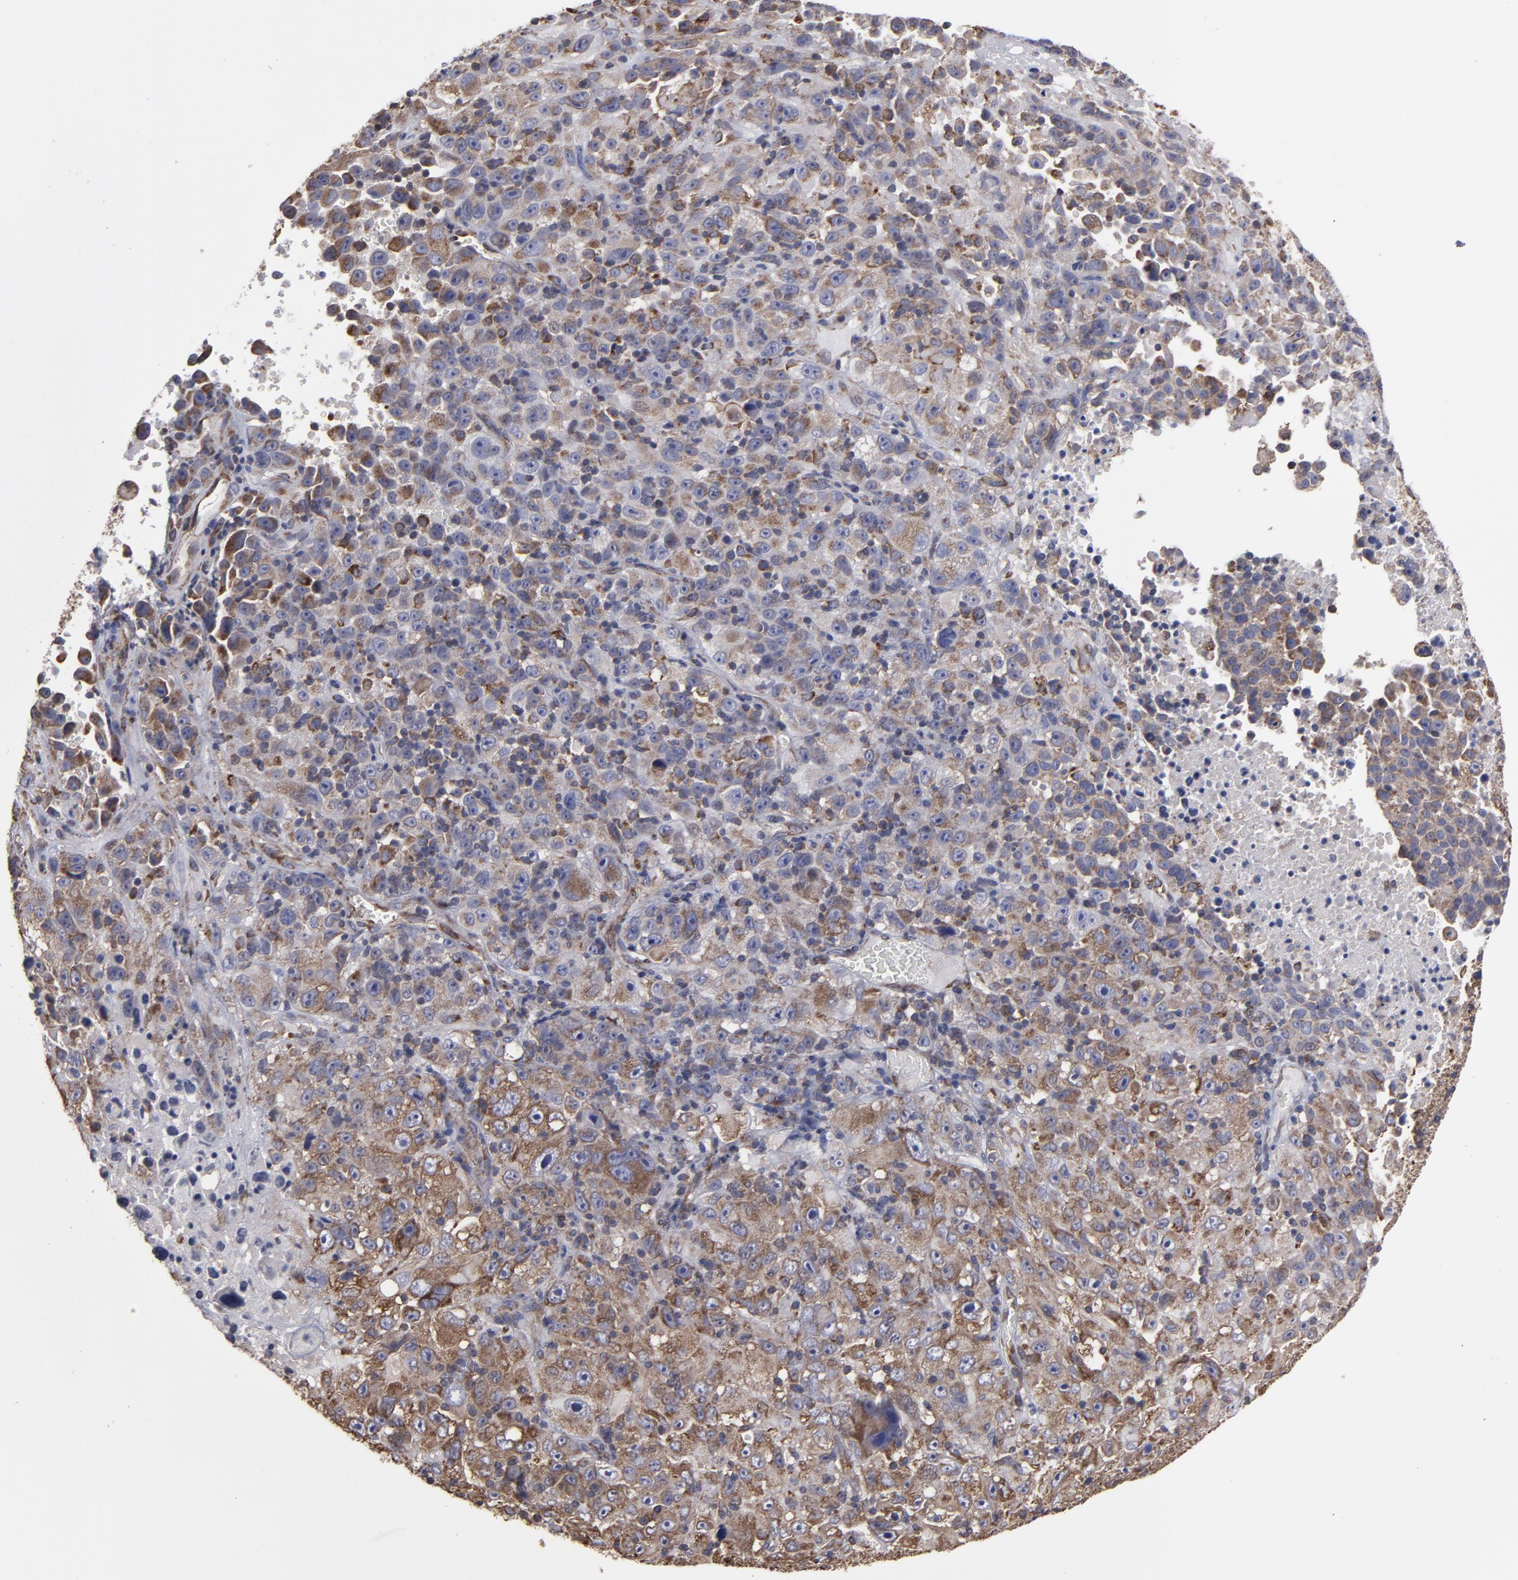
{"staining": {"intensity": "moderate", "quantity": ">75%", "location": "cytoplasmic/membranous"}, "tissue": "melanoma", "cell_type": "Tumor cells", "image_type": "cancer", "snomed": [{"axis": "morphology", "description": "Malignant melanoma, Metastatic site"}, {"axis": "topography", "description": "Cerebral cortex"}], "caption": "A high-resolution photomicrograph shows immunohistochemistry (IHC) staining of malignant melanoma (metastatic site), which shows moderate cytoplasmic/membranous staining in about >75% of tumor cells.", "gene": "SND1", "patient": {"sex": "female", "age": 52}}